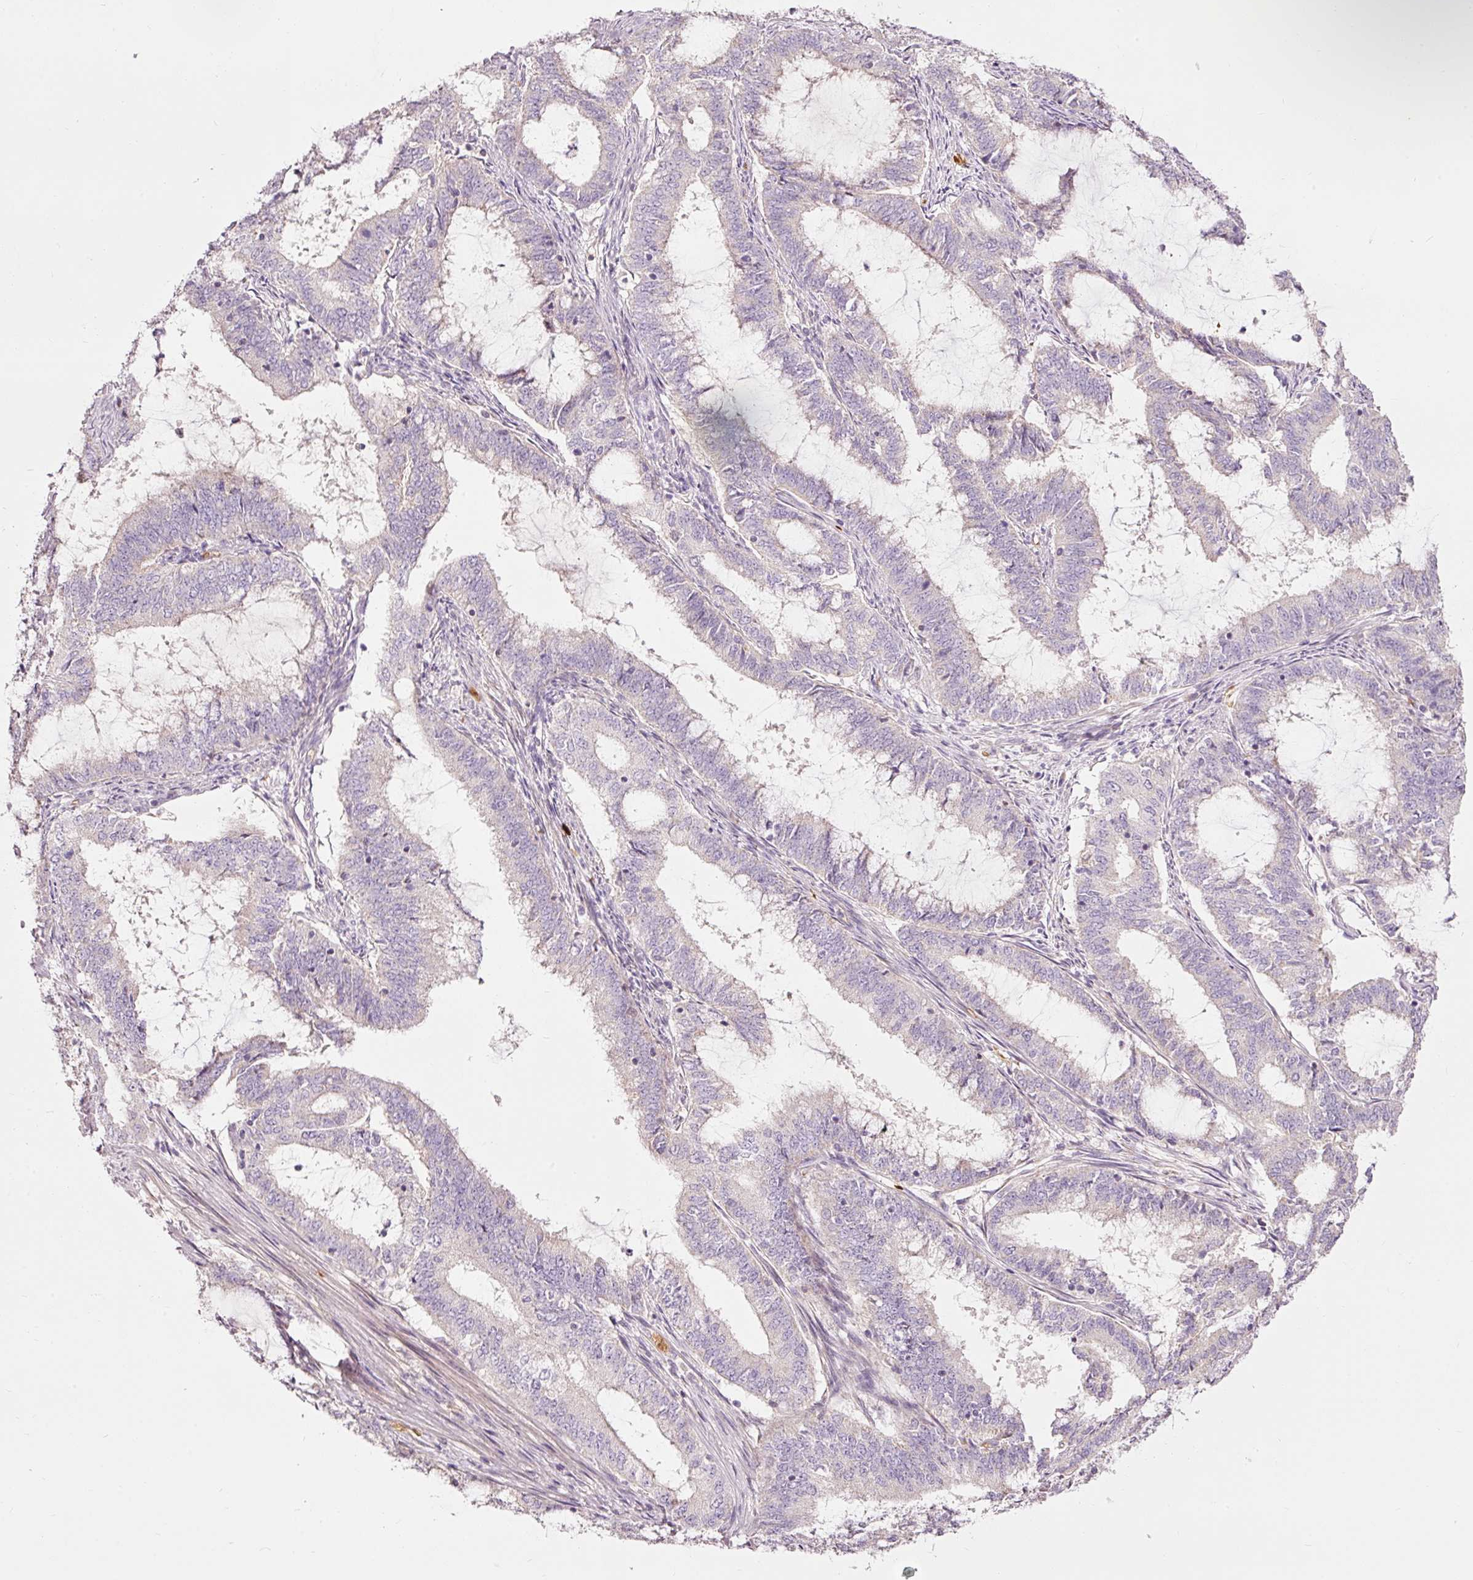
{"staining": {"intensity": "negative", "quantity": "none", "location": "none"}, "tissue": "endometrial cancer", "cell_type": "Tumor cells", "image_type": "cancer", "snomed": [{"axis": "morphology", "description": "Adenocarcinoma, NOS"}, {"axis": "topography", "description": "Endometrium"}], "caption": "The immunohistochemistry micrograph has no significant expression in tumor cells of endometrial cancer (adenocarcinoma) tissue.", "gene": "LDHAL6B", "patient": {"sex": "female", "age": 51}}